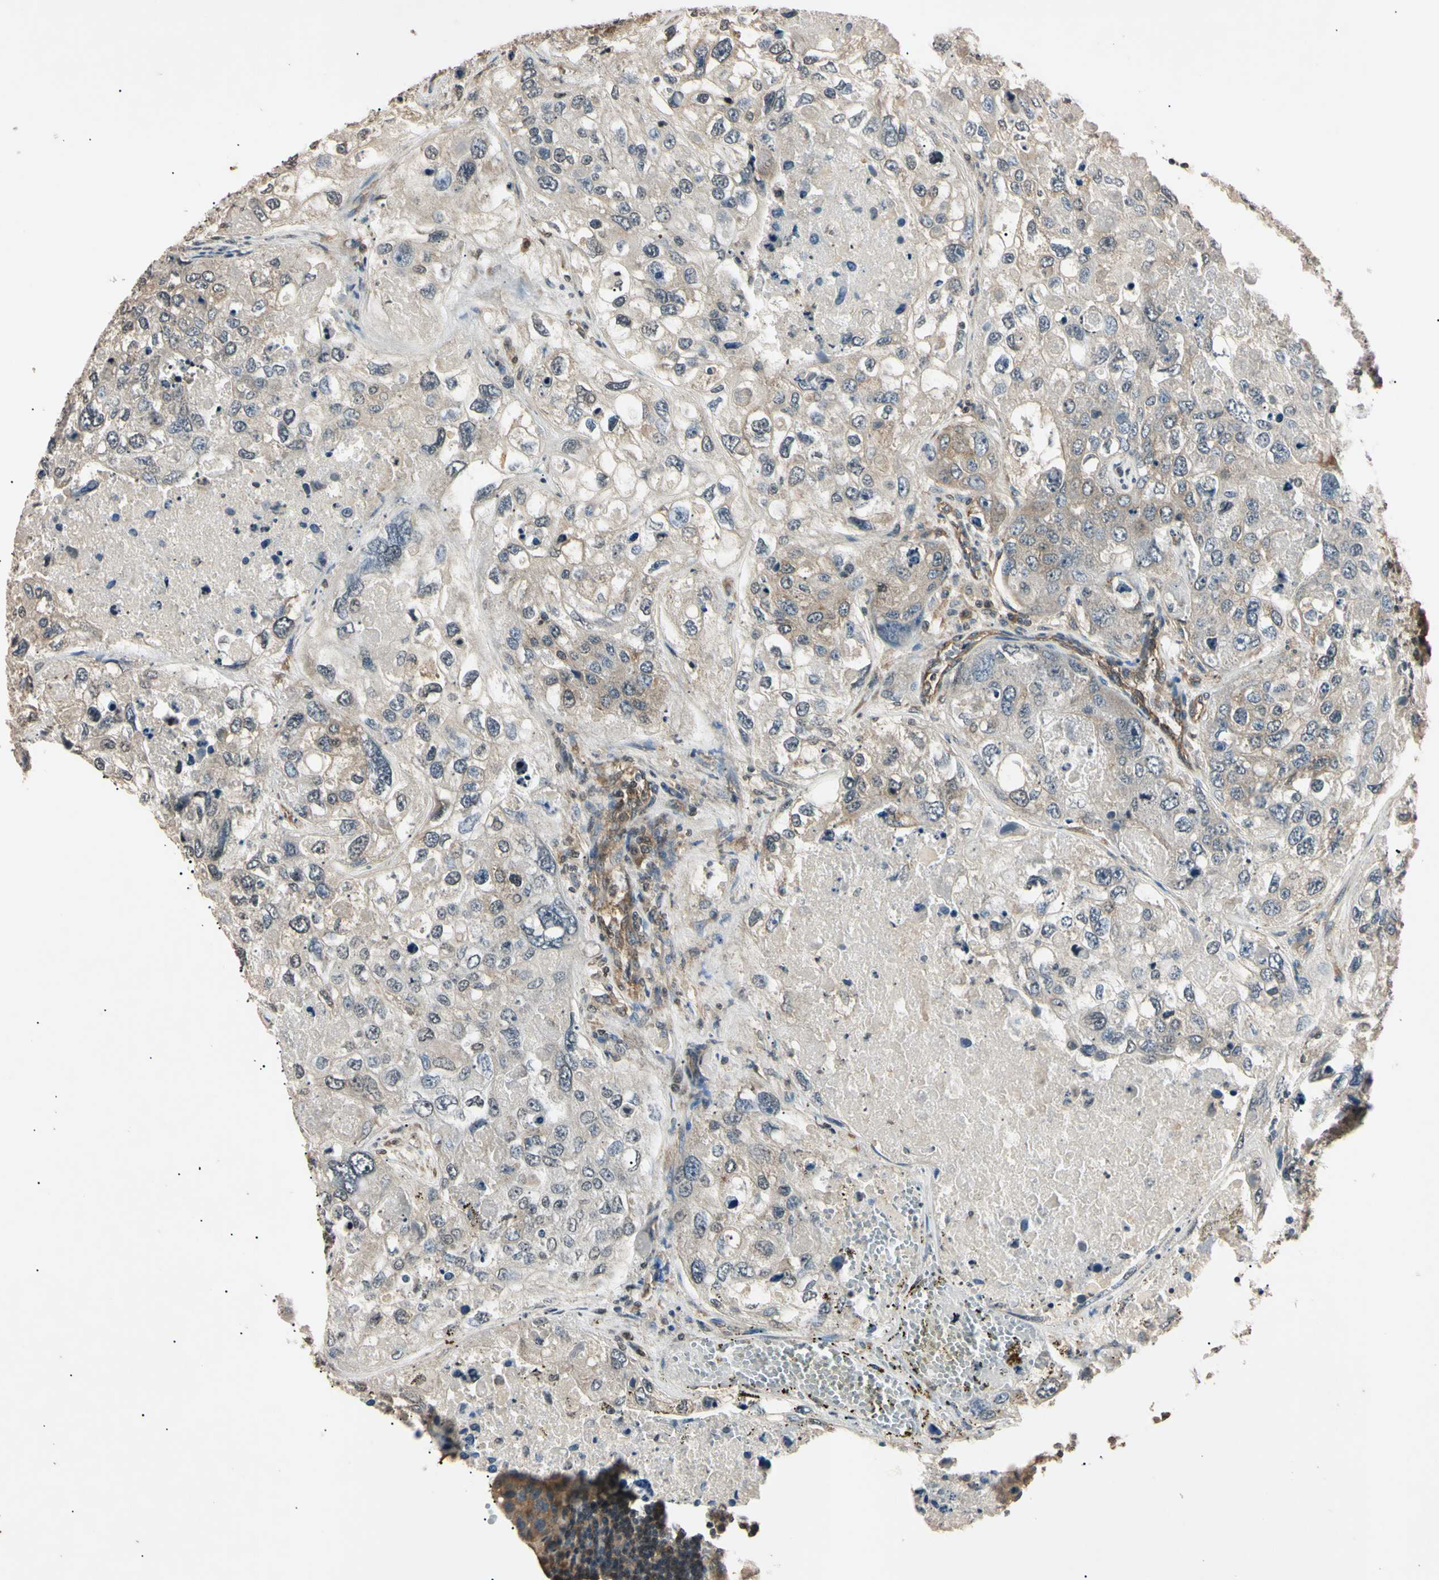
{"staining": {"intensity": "moderate", "quantity": "25%-75%", "location": "cytoplasmic/membranous"}, "tissue": "urothelial cancer", "cell_type": "Tumor cells", "image_type": "cancer", "snomed": [{"axis": "morphology", "description": "Urothelial carcinoma, High grade"}, {"axis": "topography", "description": "Lymph node"}, {"axis": "topography", "description": "Urinary bladder"}], "caption": "IHC image of urothelial cancer stained for a protein (brown), which exhibits medium levels of moderate cytoplasmic/membranous staining in about 25%-75% of tumor cells.", "gene": "EPN1", "patient": {"sex": "male", "age": 51}}